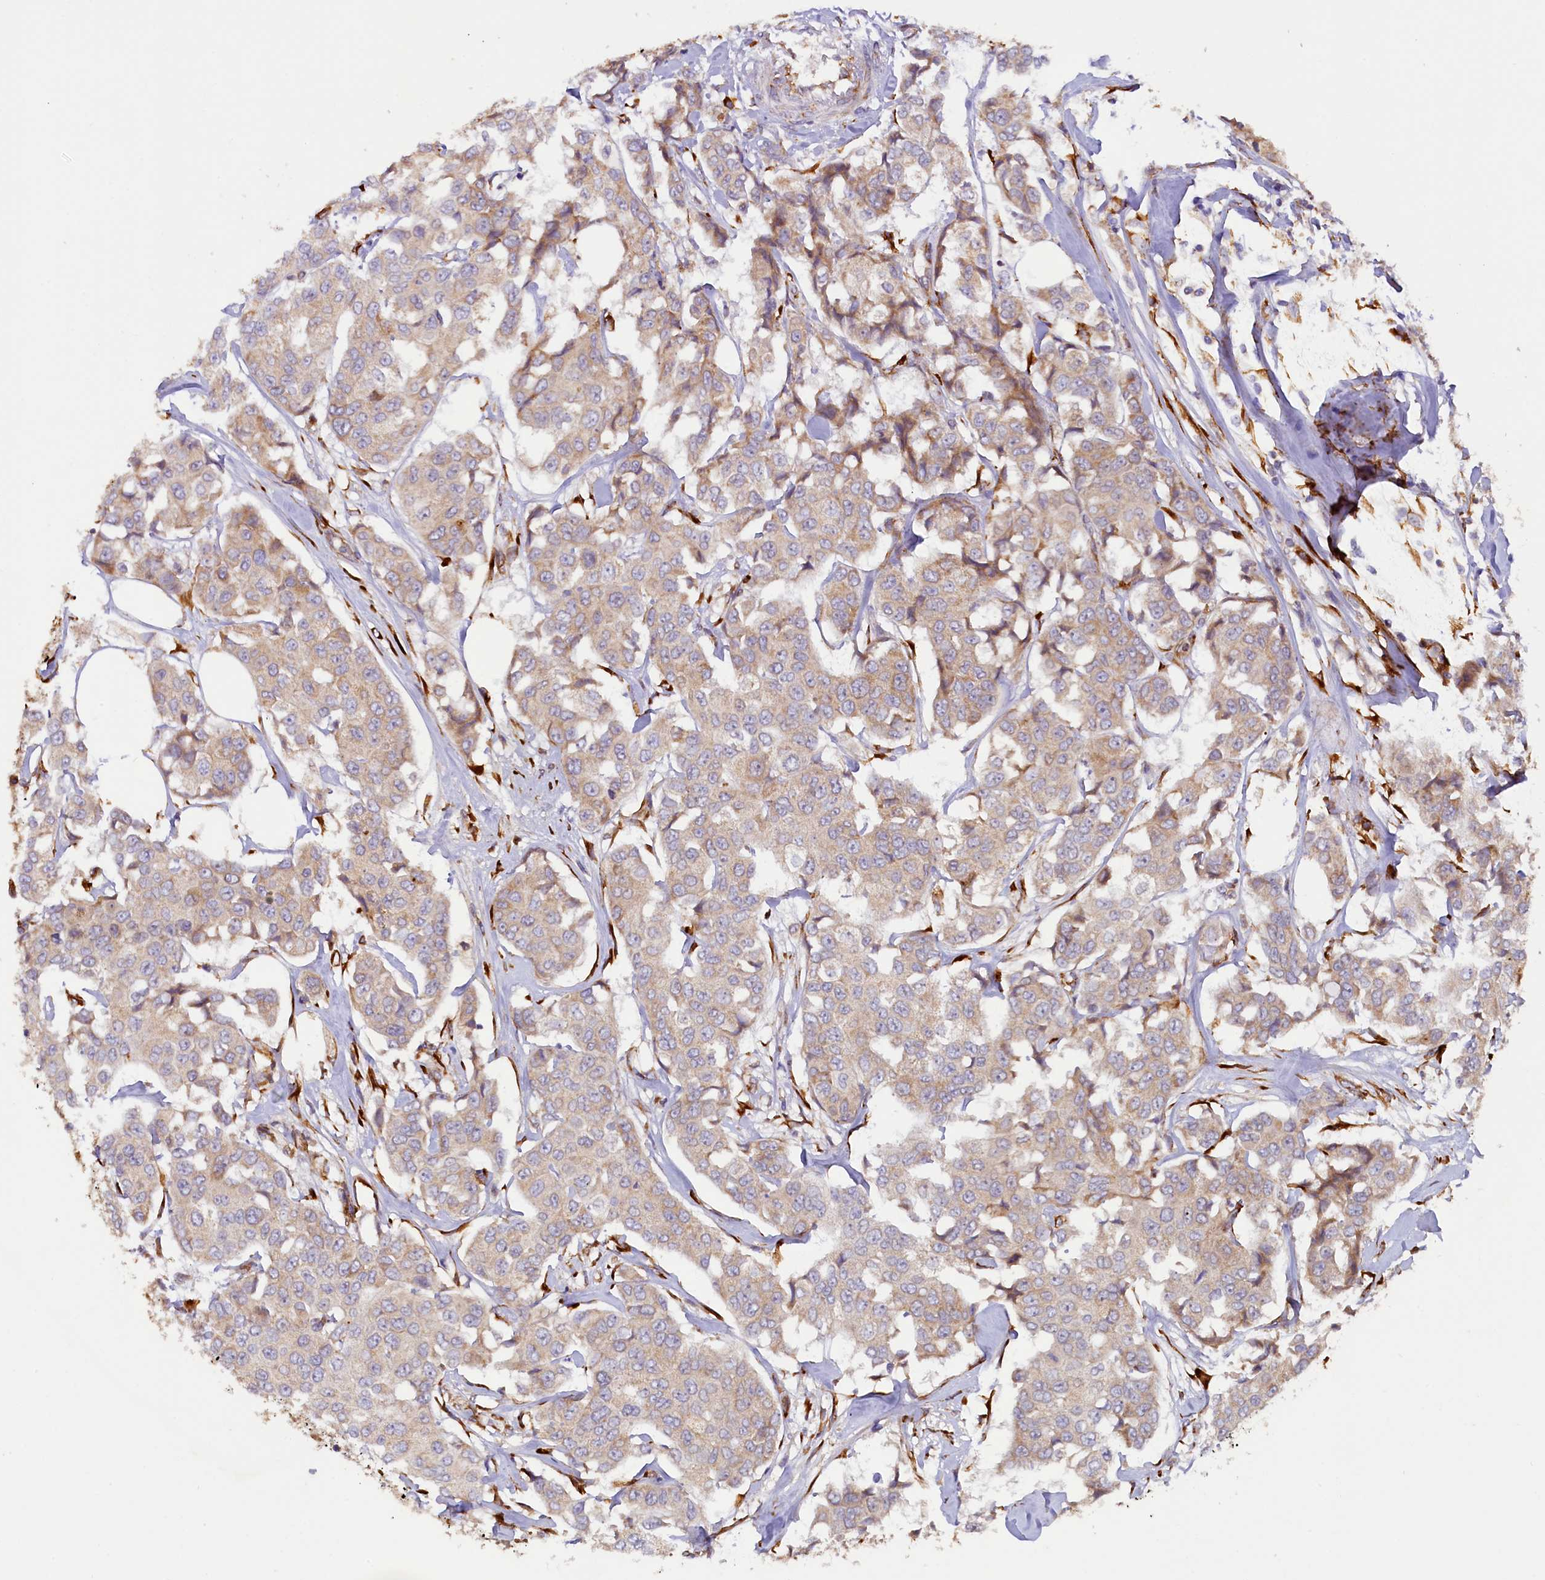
{"staining": {"intensity": "moderate", "quantity": "25%-75%", "location": "cytoplasmic/membranous"}, "tissue": "breast cancer", "cell_type": "Tumor cells", "image_type": "cancer", "snomed": [{"axis": "morphology", "description": "Duct carcinoma"}, {"axis": "topography", "description": "Breast"}], "caption": "Breast cancer tissue exhibits moderate cytoplasmic/membranous expression in about 25%-75% of tumor cells, visualized by immunohistochemistry. (IHC, brightfield microscopy, high magnification).", "gene": "SSC5D", "patient": {"sex": "female", "age": 80}}